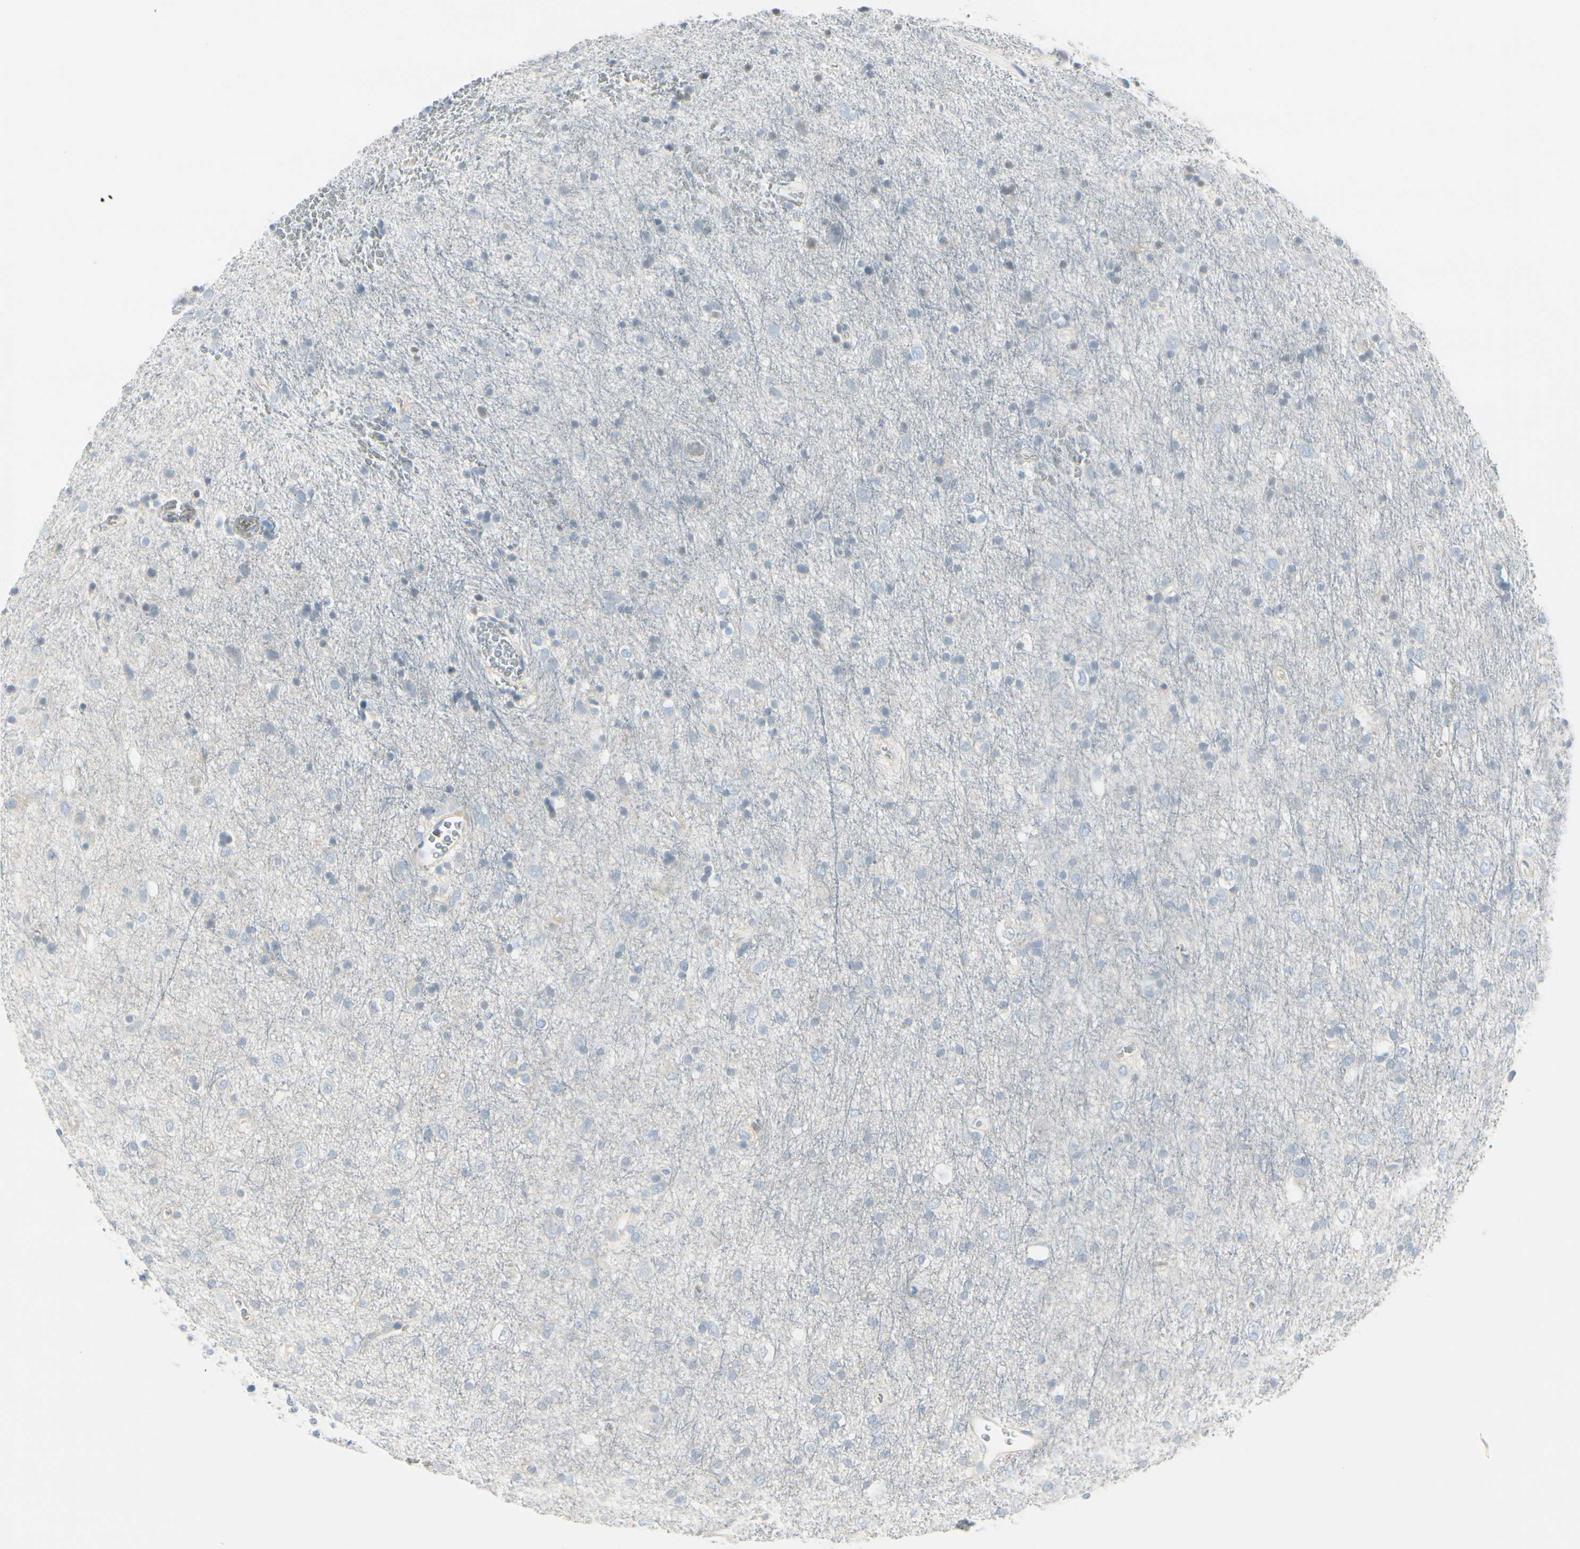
{"staining": {"intensity": "negative", "quantity": "none", "location": "none"}, "tissue": "glioma", "cell_type": "Tumor cells", "image_type": "cancer", "snomed": [{"axis": "morphology", "description": "Glioma, malignant, Low grade"}, {"axis": "topography", "description": "Brain"}], "caption": "Immunohistochemistry (IHC) of glioma displays no expression in tumor cells.", "gene": "CDHR5", "patient": {"sex": "male", "age": 77}}